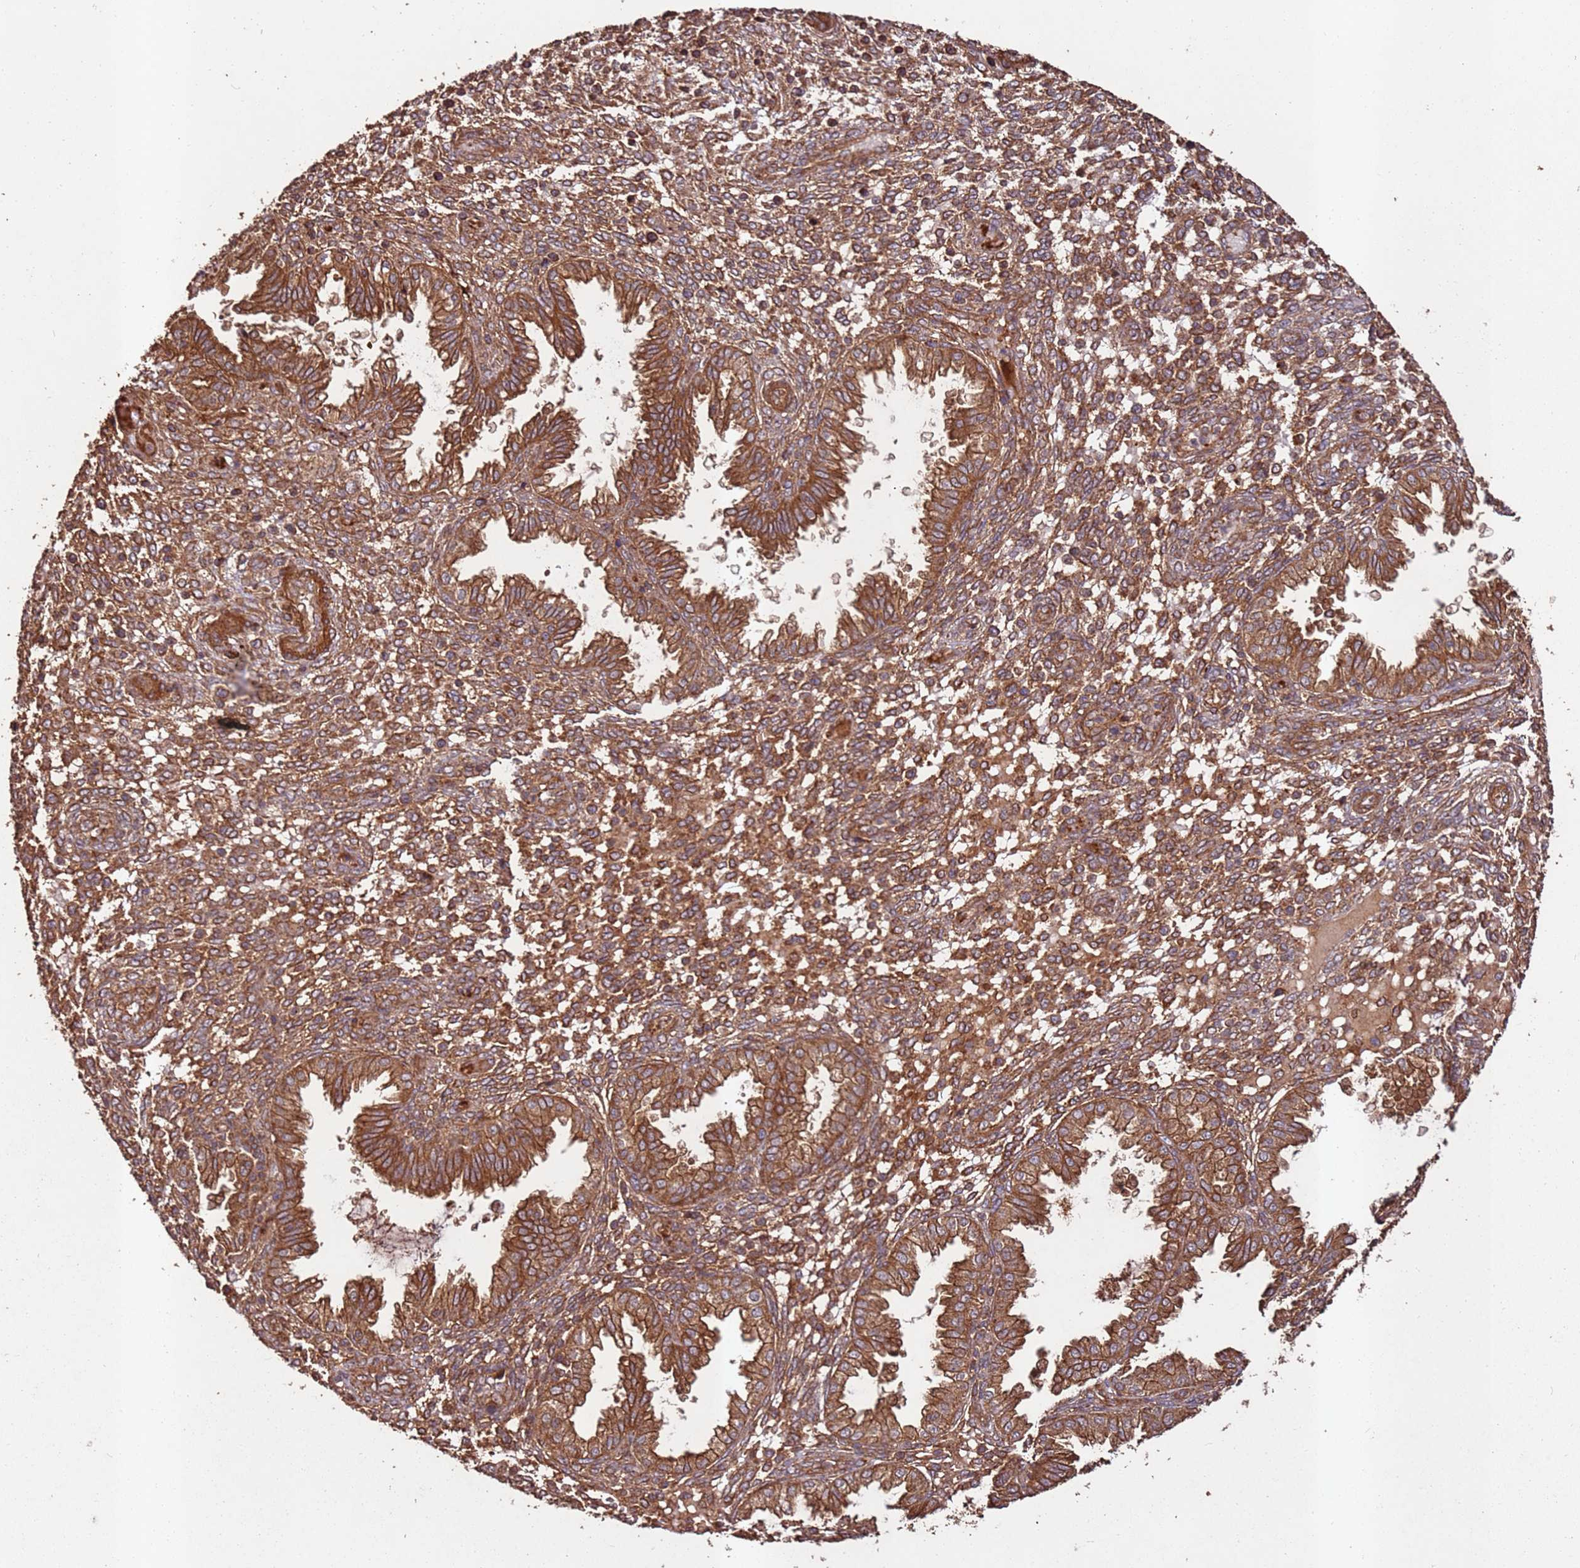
{"staining": {"intensity": "strong", "quantity": "25%-75%", "location": "cytoplasmic/membranous"}, "tissue": "endometrium", "cell_type": "Cells in endometrial stroma", "image_type": "normal", "snomed": [{"axis": "morphology", "description": "Normal tissue, NOS"}, {"axis": "topography", "description": "Endometrium"}], "caption": "The immunohistochemical stain highlights strong cytoplasmic/membranous staining in cells in endometrial stroma of benign endometrium.", "gene": "FAM186A", "patient": {"sex": "female", "age": 33}}